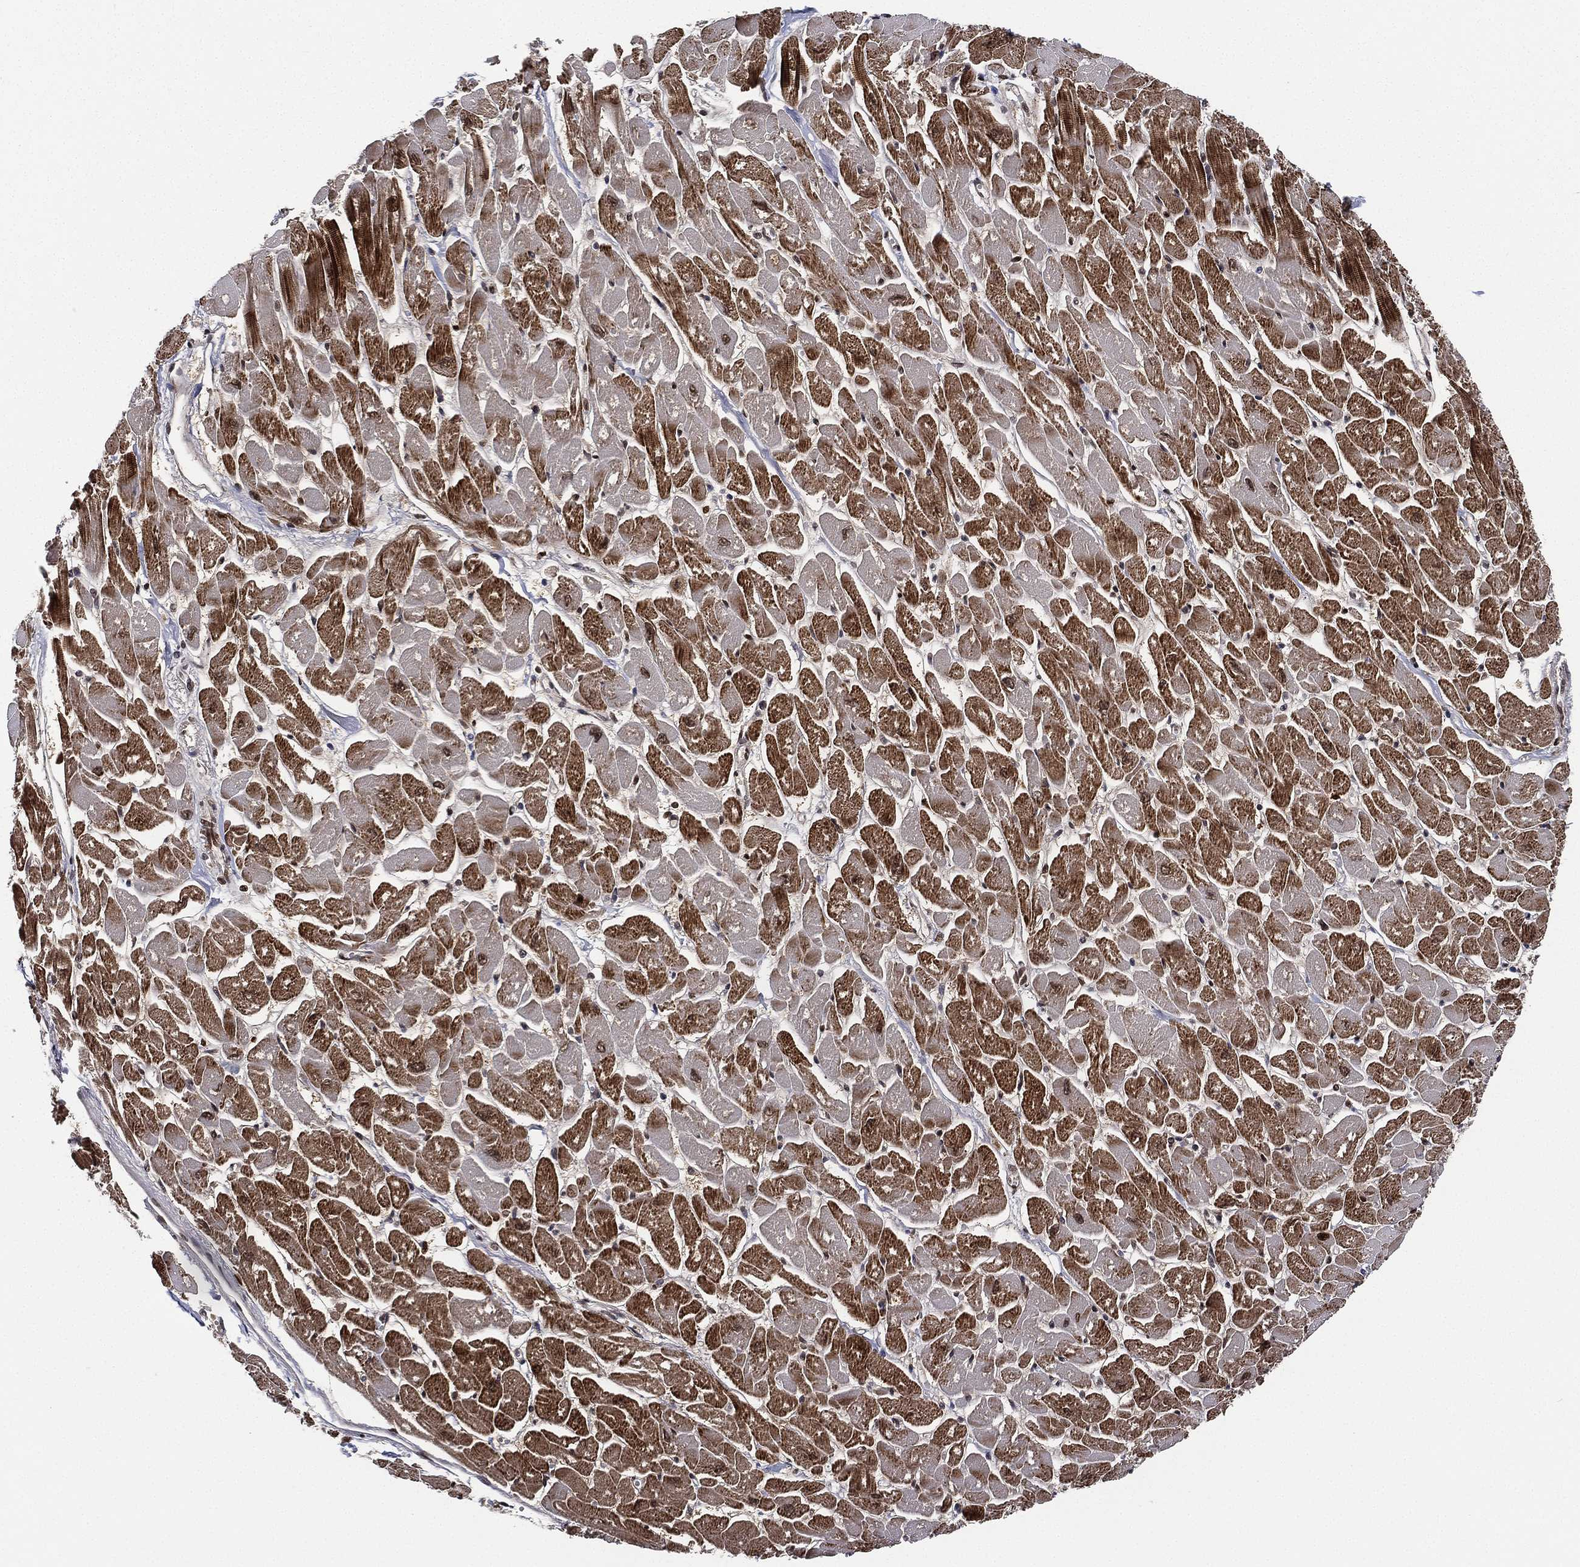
{"staining": {"intensity": "strong", "quantity": ">75%", "location": "cytoplasmic/membranous"}, "tissue": "heart muscle", "cell_type": "Cardiomyocytes", "image_type": "normal", "snomed": [{"axis": "morphology", "description": "Normal tissue, NOS"}, {"axis": "topography", "description": "Heart"}], "caption": "This photomicrograph shows immunohistochemistry staining of normal heart muscle, with high strong cytoplasmic/membranous positivity in approximately >75% of cardiomyocytes.", "gene": "LMNB1", "patient": {"sex": "male", "age": 57}}